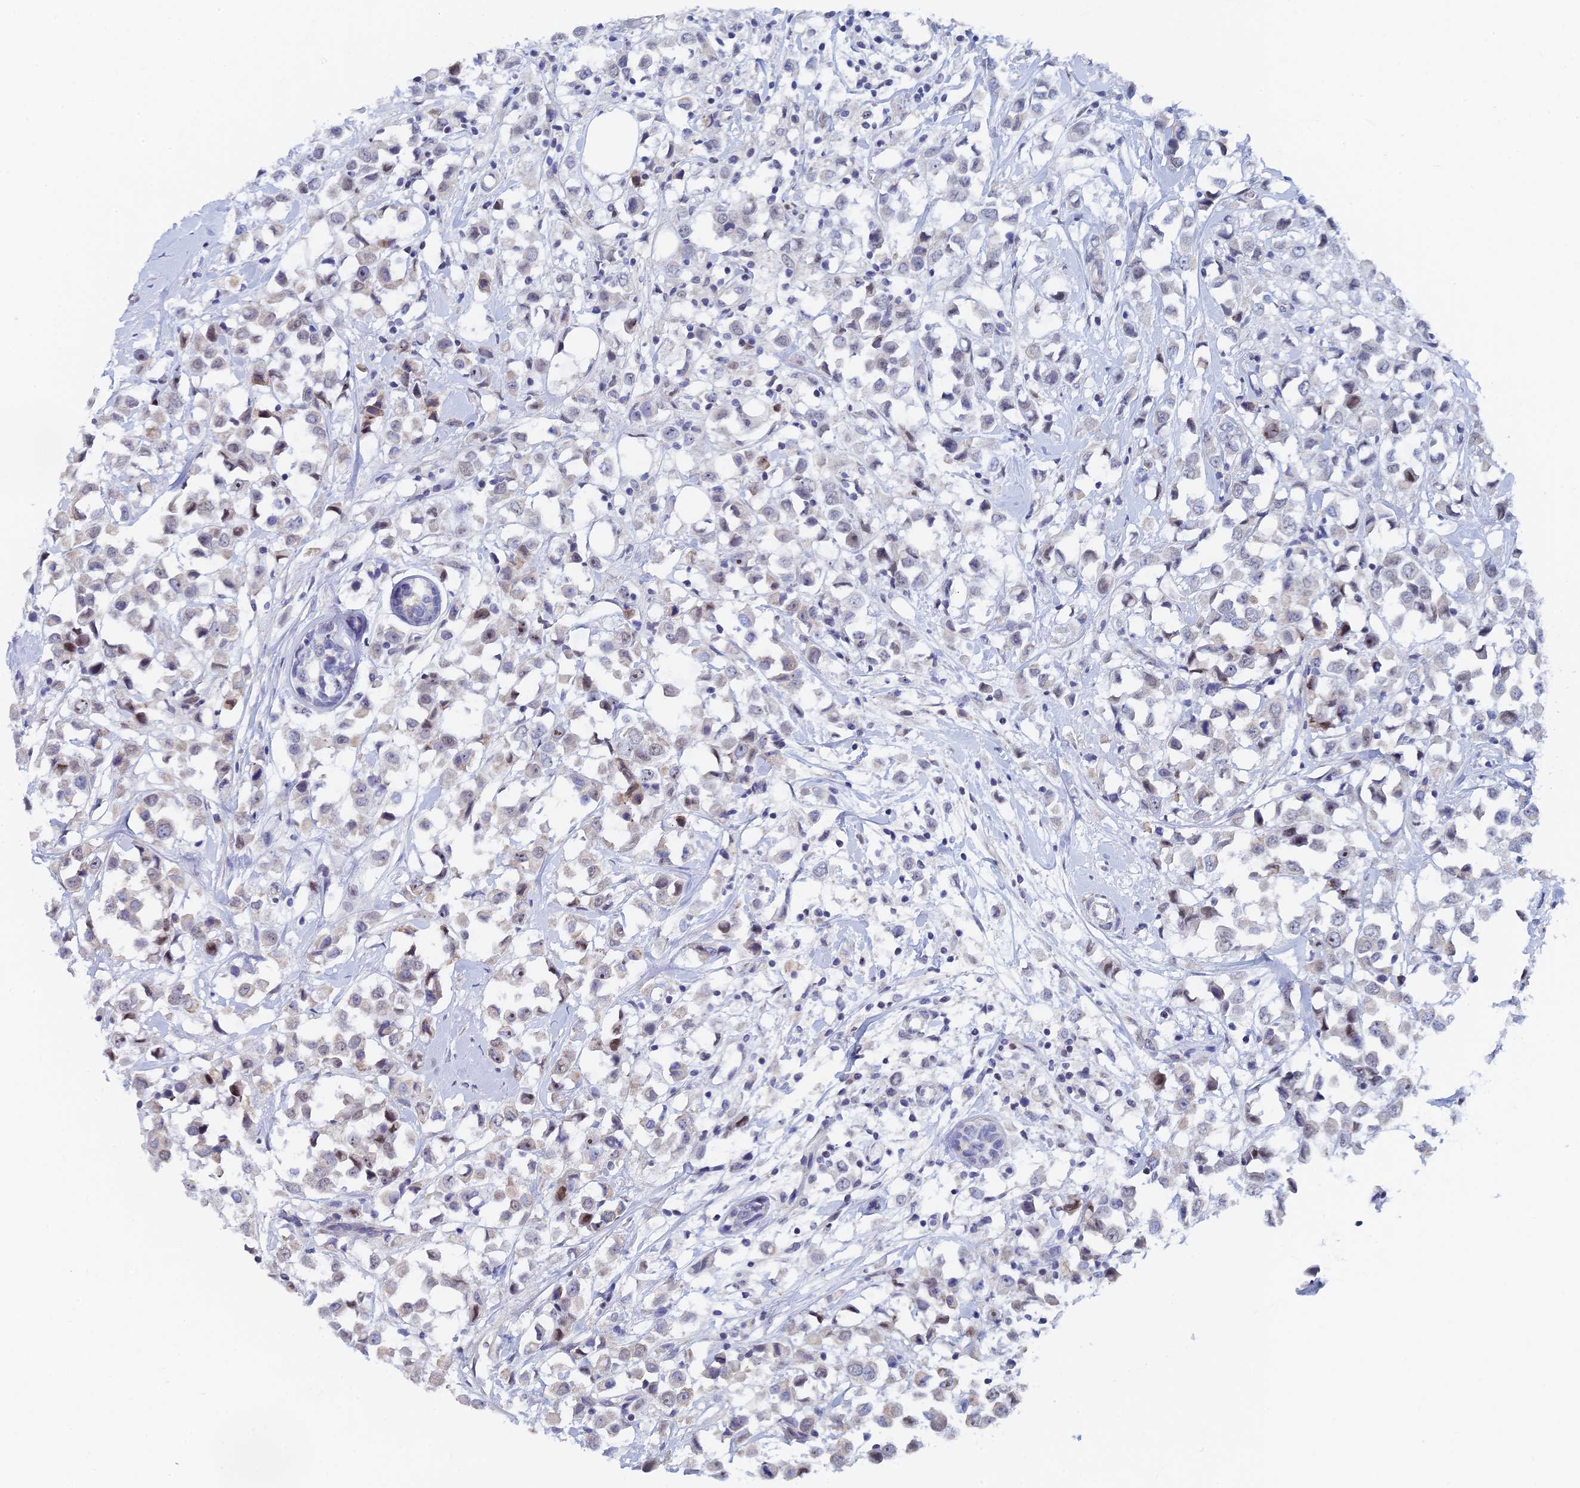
{"staining": {"intensity": "moderate", "quantity": "<25%", "location": "nuclear"}, "tissue": "breast cancer", "cell_type": "Tumor cells", "image_type": "cancer", "snomed": [{"axis": "morphology", "description": "Duct carcinoma"}, {"axis": "topography", "description": "Breast"}], "caption": "An immunohistochemistry image of neoplastic tissue is shown. Protein staining in brown shows moderate nuclear positivity in breast cancer (intraductal carcinoma) within tumor cells. (DAB (3,3'-diaminobenzidine) = brown stain, brightfield microscopy at high magnification).", "gene": "GMNC", "patient": {"sex": "female", "age": 61}}